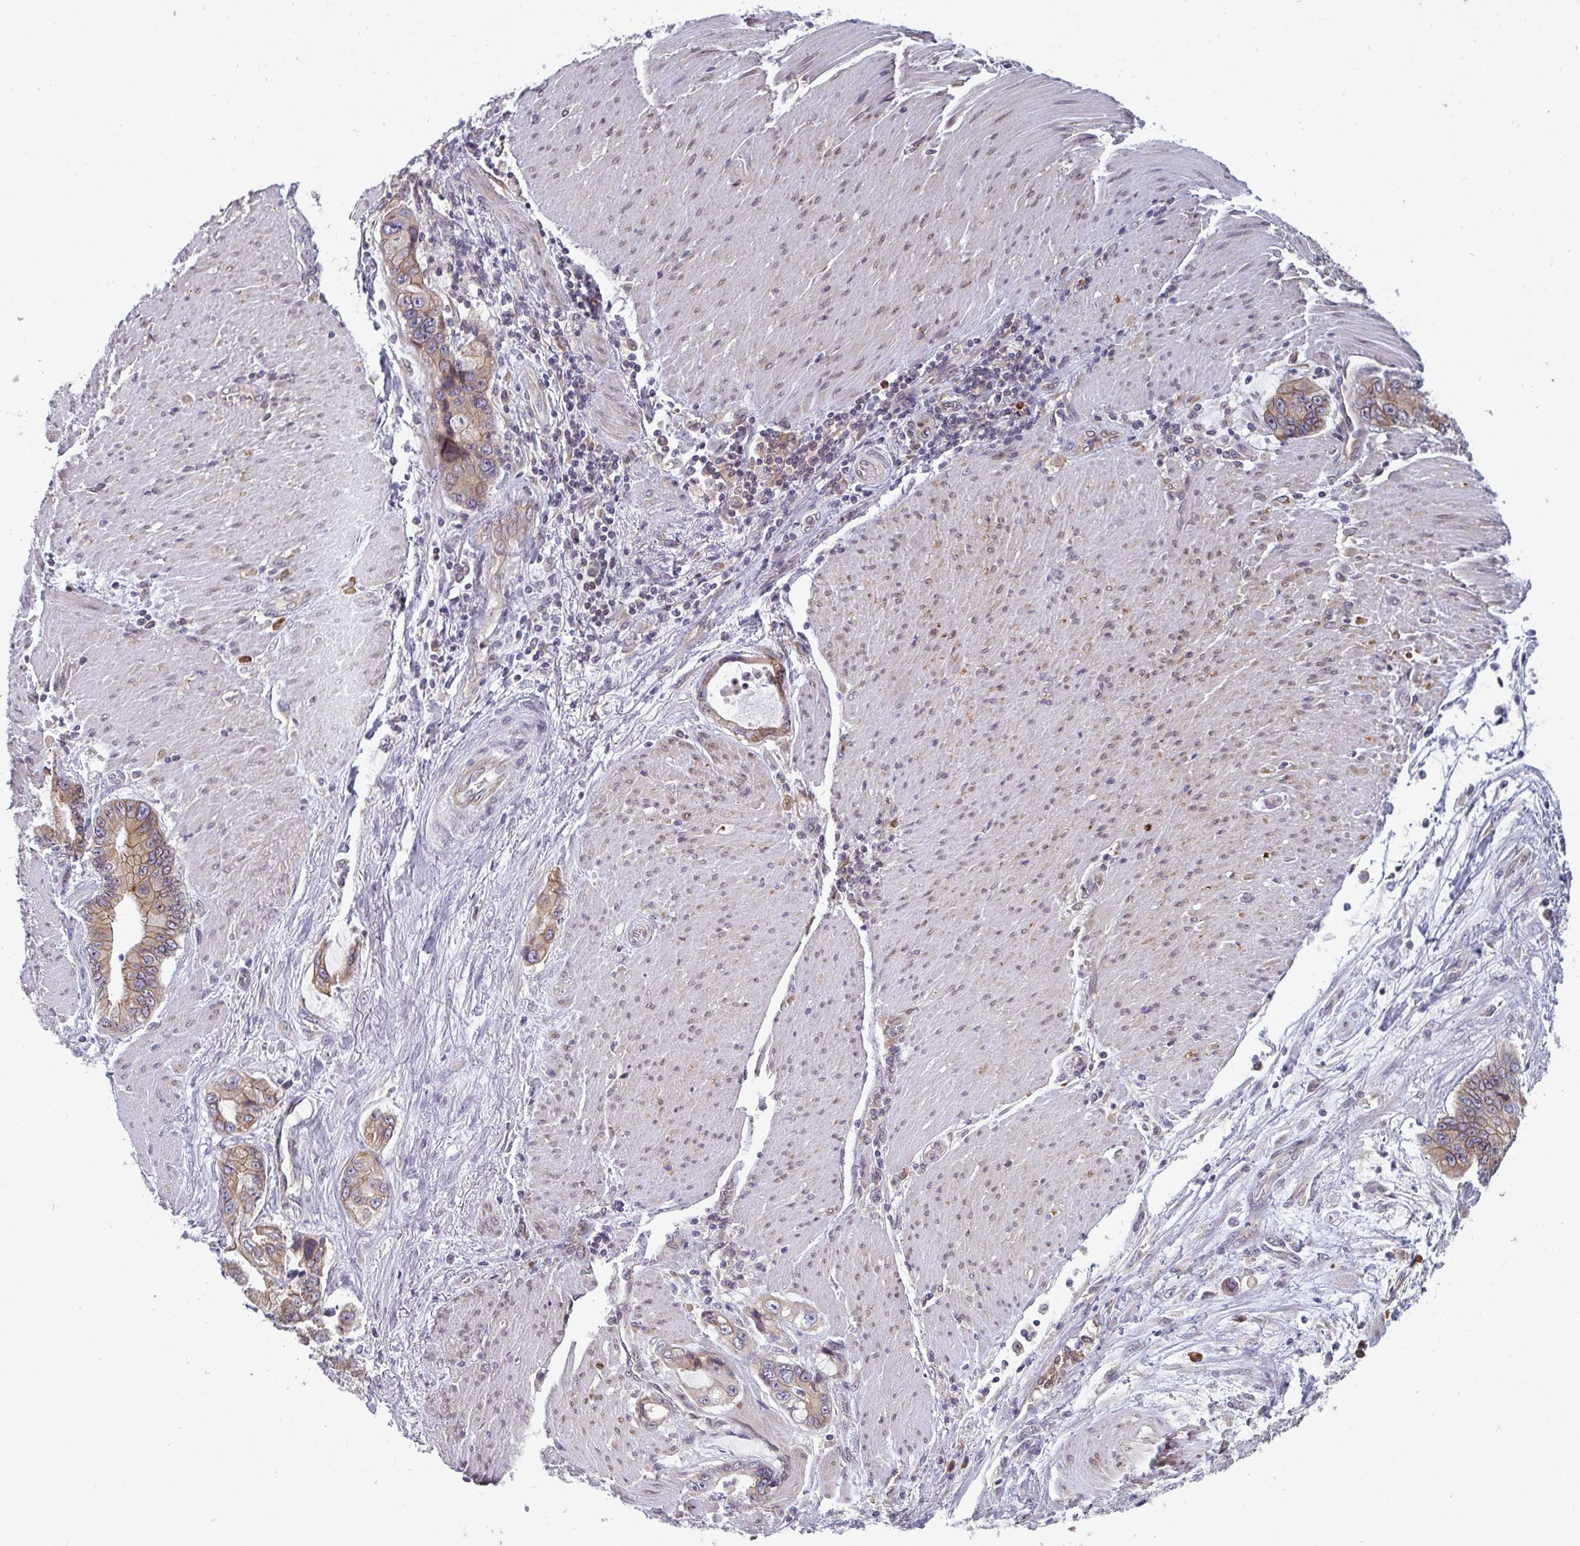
{"staining": {"intensity": "weak", "quantity": ">75%", "location": "cytoplasmic/membranous"}, "tissue": "stomach cancer", "cell_type": "Tumor cells", "image_type": "cancer", "snomed": [{"axis": "morphology", "description": "Adenocarcinoma, NOS"}, {"axis": "topography", "description": "Pancreas"}, {"axis": "topography", "description": "Stomach, upper"}], "caption": "DAB immunohistochemical staining of adenocarcinoma (stomach) displays weak cytoplasmic/membranous protein expression in about >75% of tumor cells.", "gene": "LYSMD4", "patient": {"sex": "male", "age": 77}}